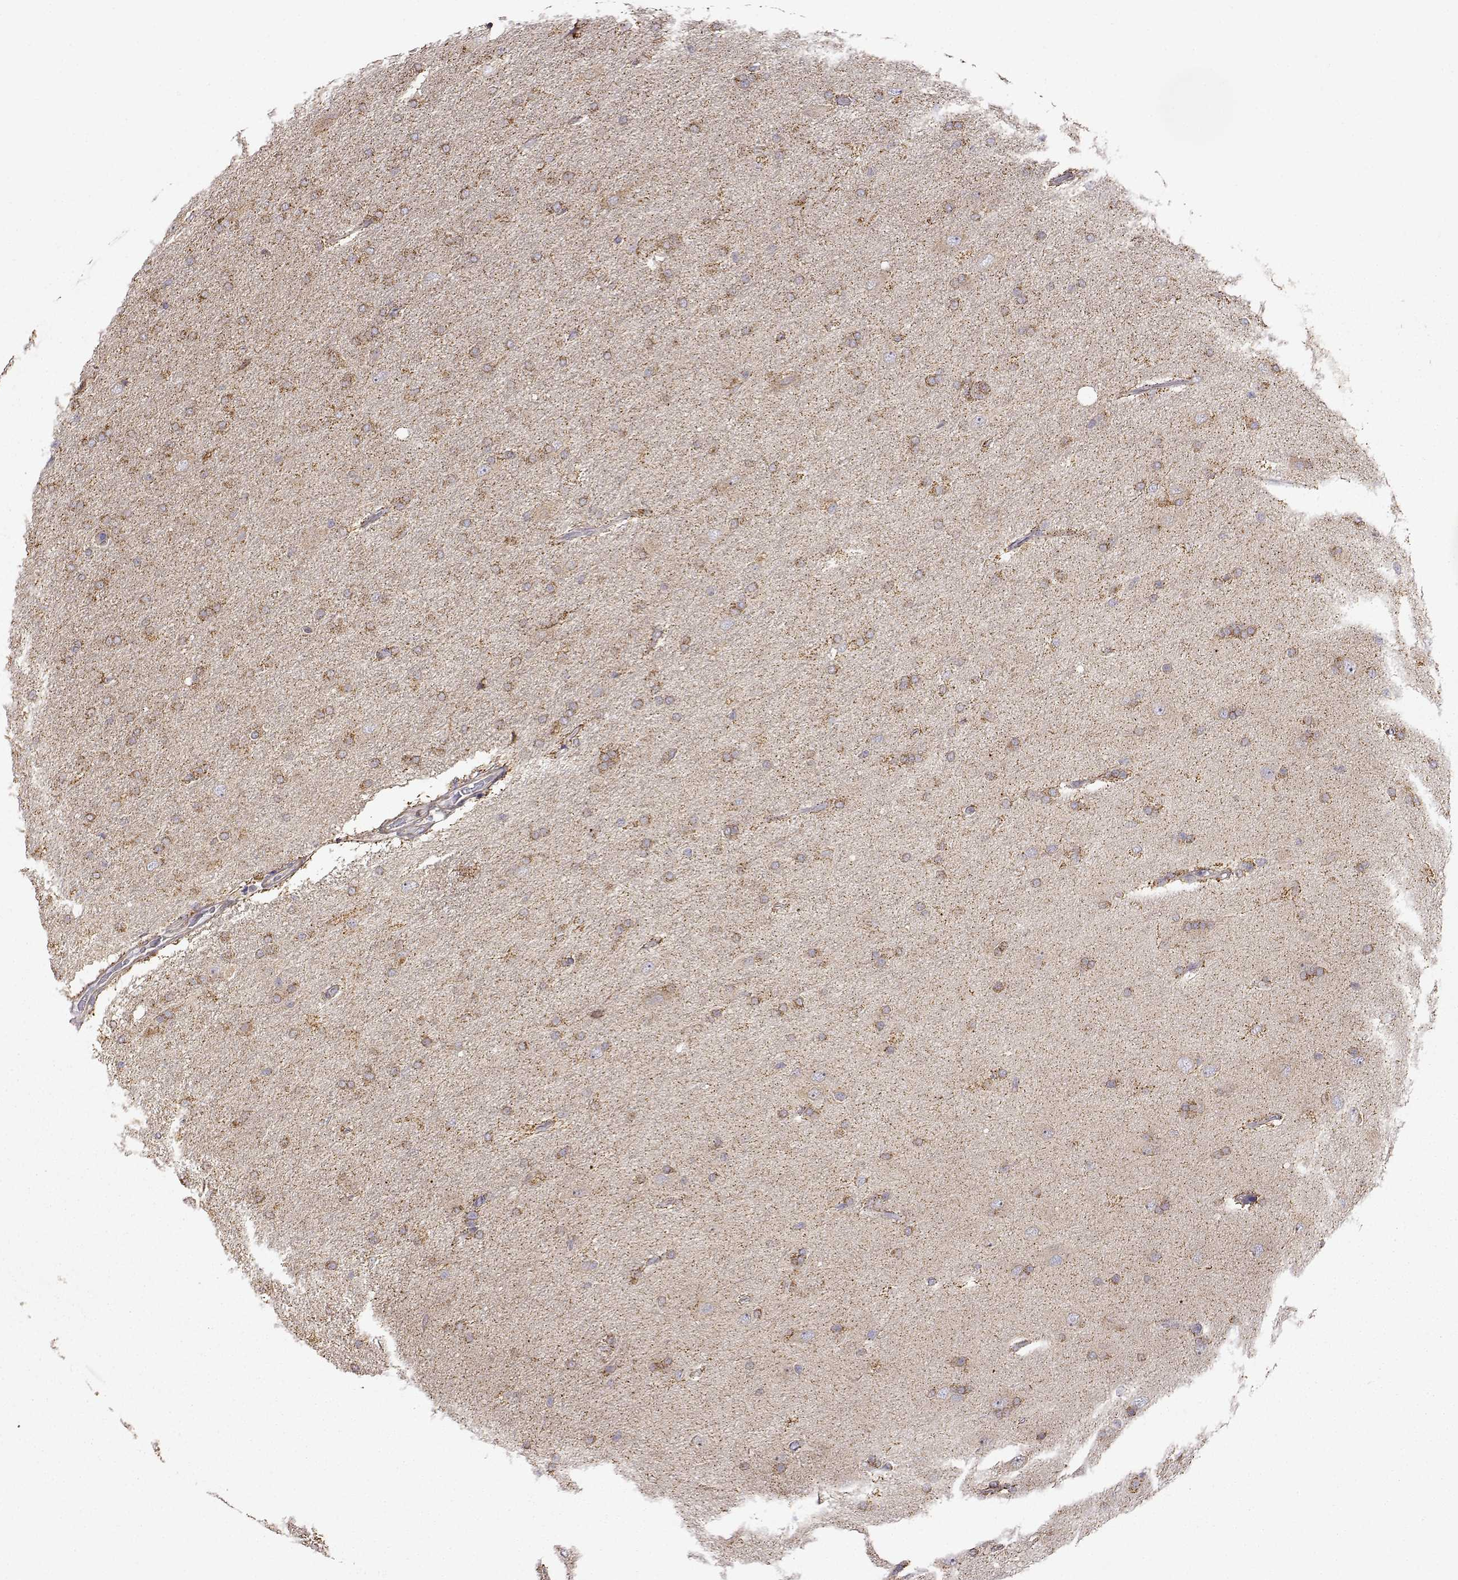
{"staining": {"intensity": "moderate", "quantity": ">75%", "location": "cytoplasmic/membranous"}, "tissue": "glioma", "cell_type": "Tumor cells", "image_type": "cancer", "snomed": [{"axis": "morphology", "description": "Glioma, malignant, High grade"}, {"axis": "topography", "description": "Cerebral cortex"}], "caption": "The immunohistochemical stain highlights moderate cytoplasmic/membranous expression in tumor cells of glioma tissue.", "gene": "PAIP1", "patient": {"sex": "male", "age": 70}}